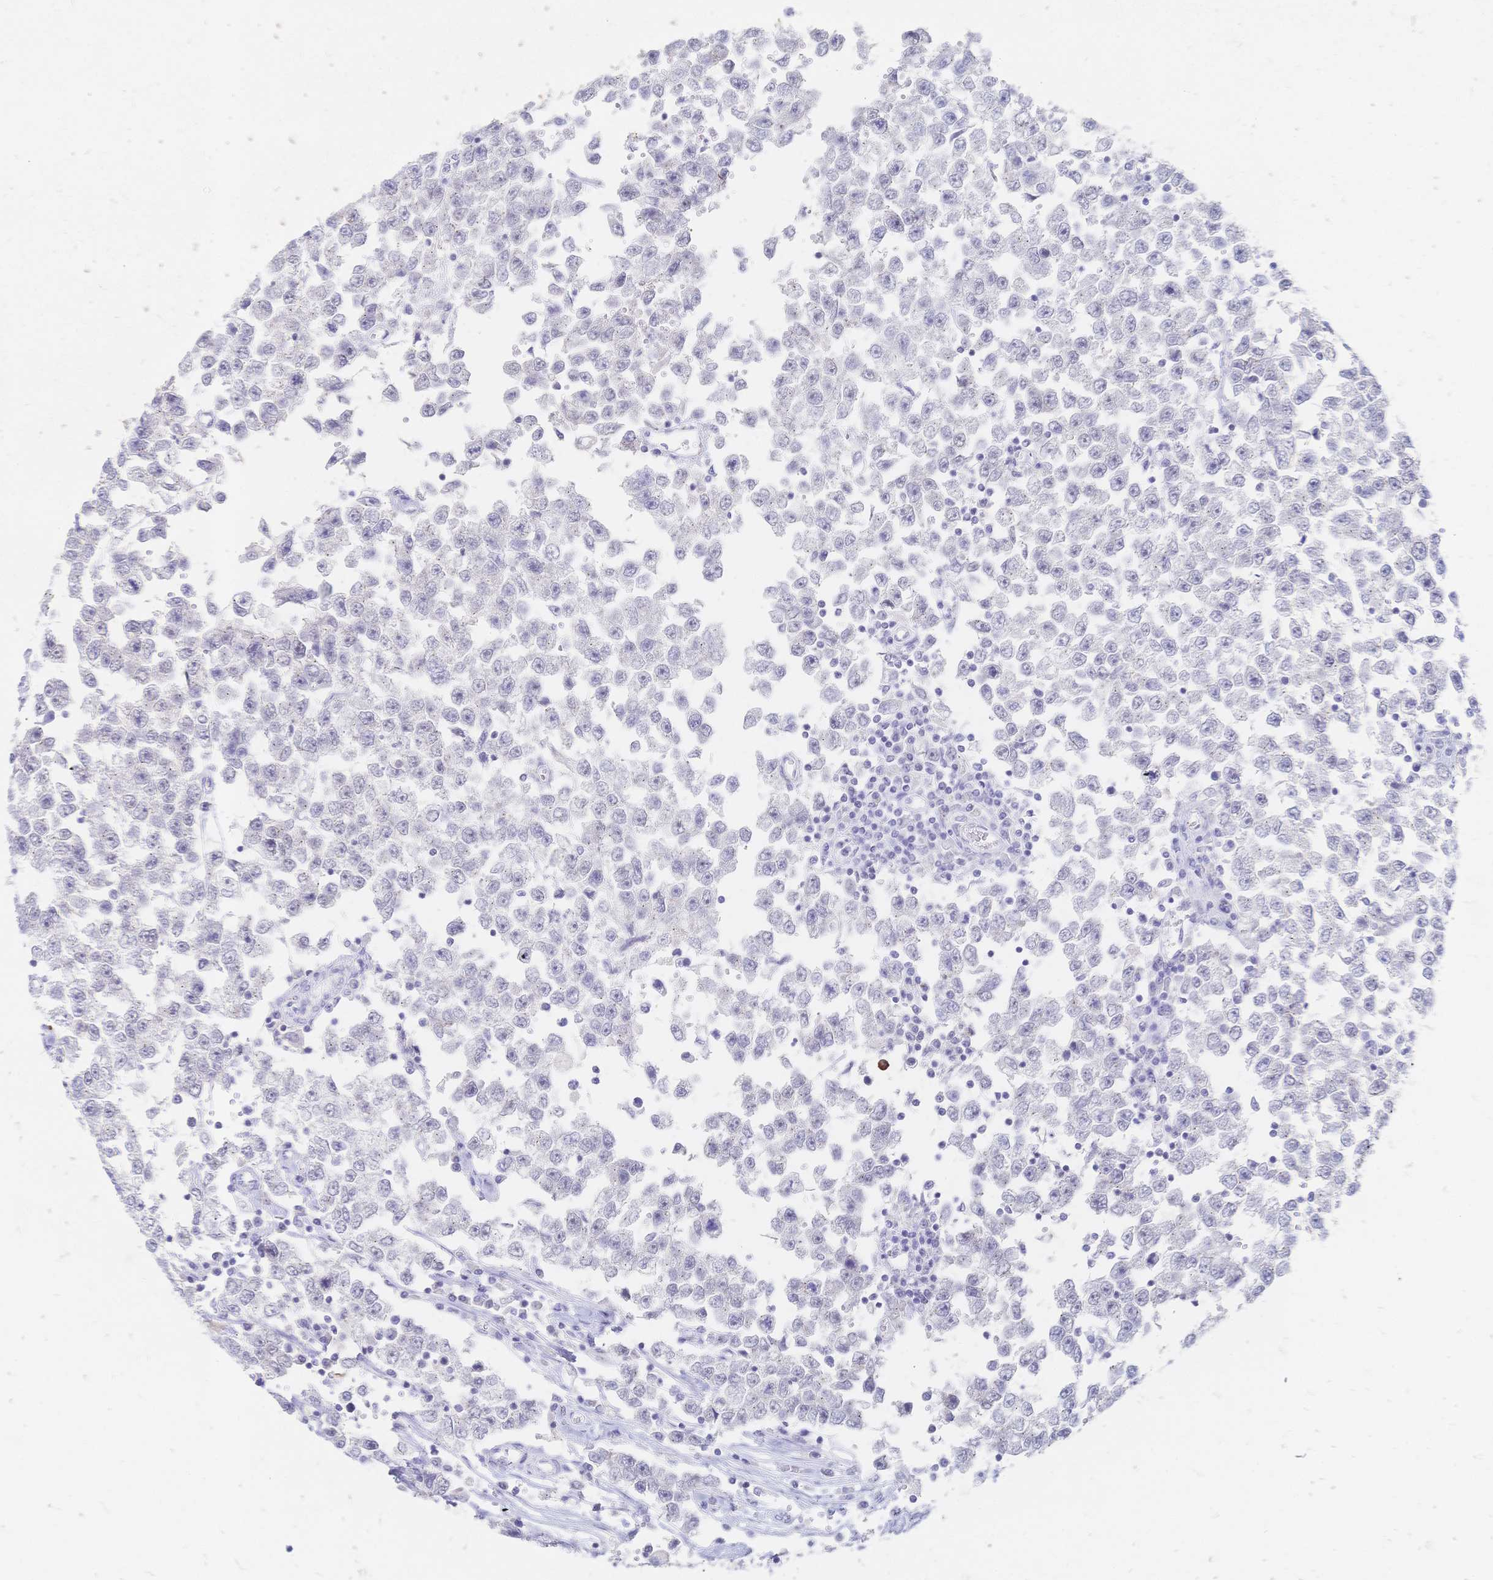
{"staining": {"intensity": "negative", "quantity": "none", "location": "none"}, "tissue": "testis cancer", "cell_type": "Tumor cells", "image_type": "cancer", "snomed": [{"axis": "morphology", "description": "Seminoma, NOS"}, {"axis": "topography", "description": "Testis"}], "caption": "DAB immunohistochemical staining of testis seminoma exhibits no significant expression in tumor cells. (DAB (3,3'-diaminobenzidine) immunohistochemistry (IHC), high magnification).", "gene": "PSORS1C2", "patient": {"sex": "male", "age": 34}}